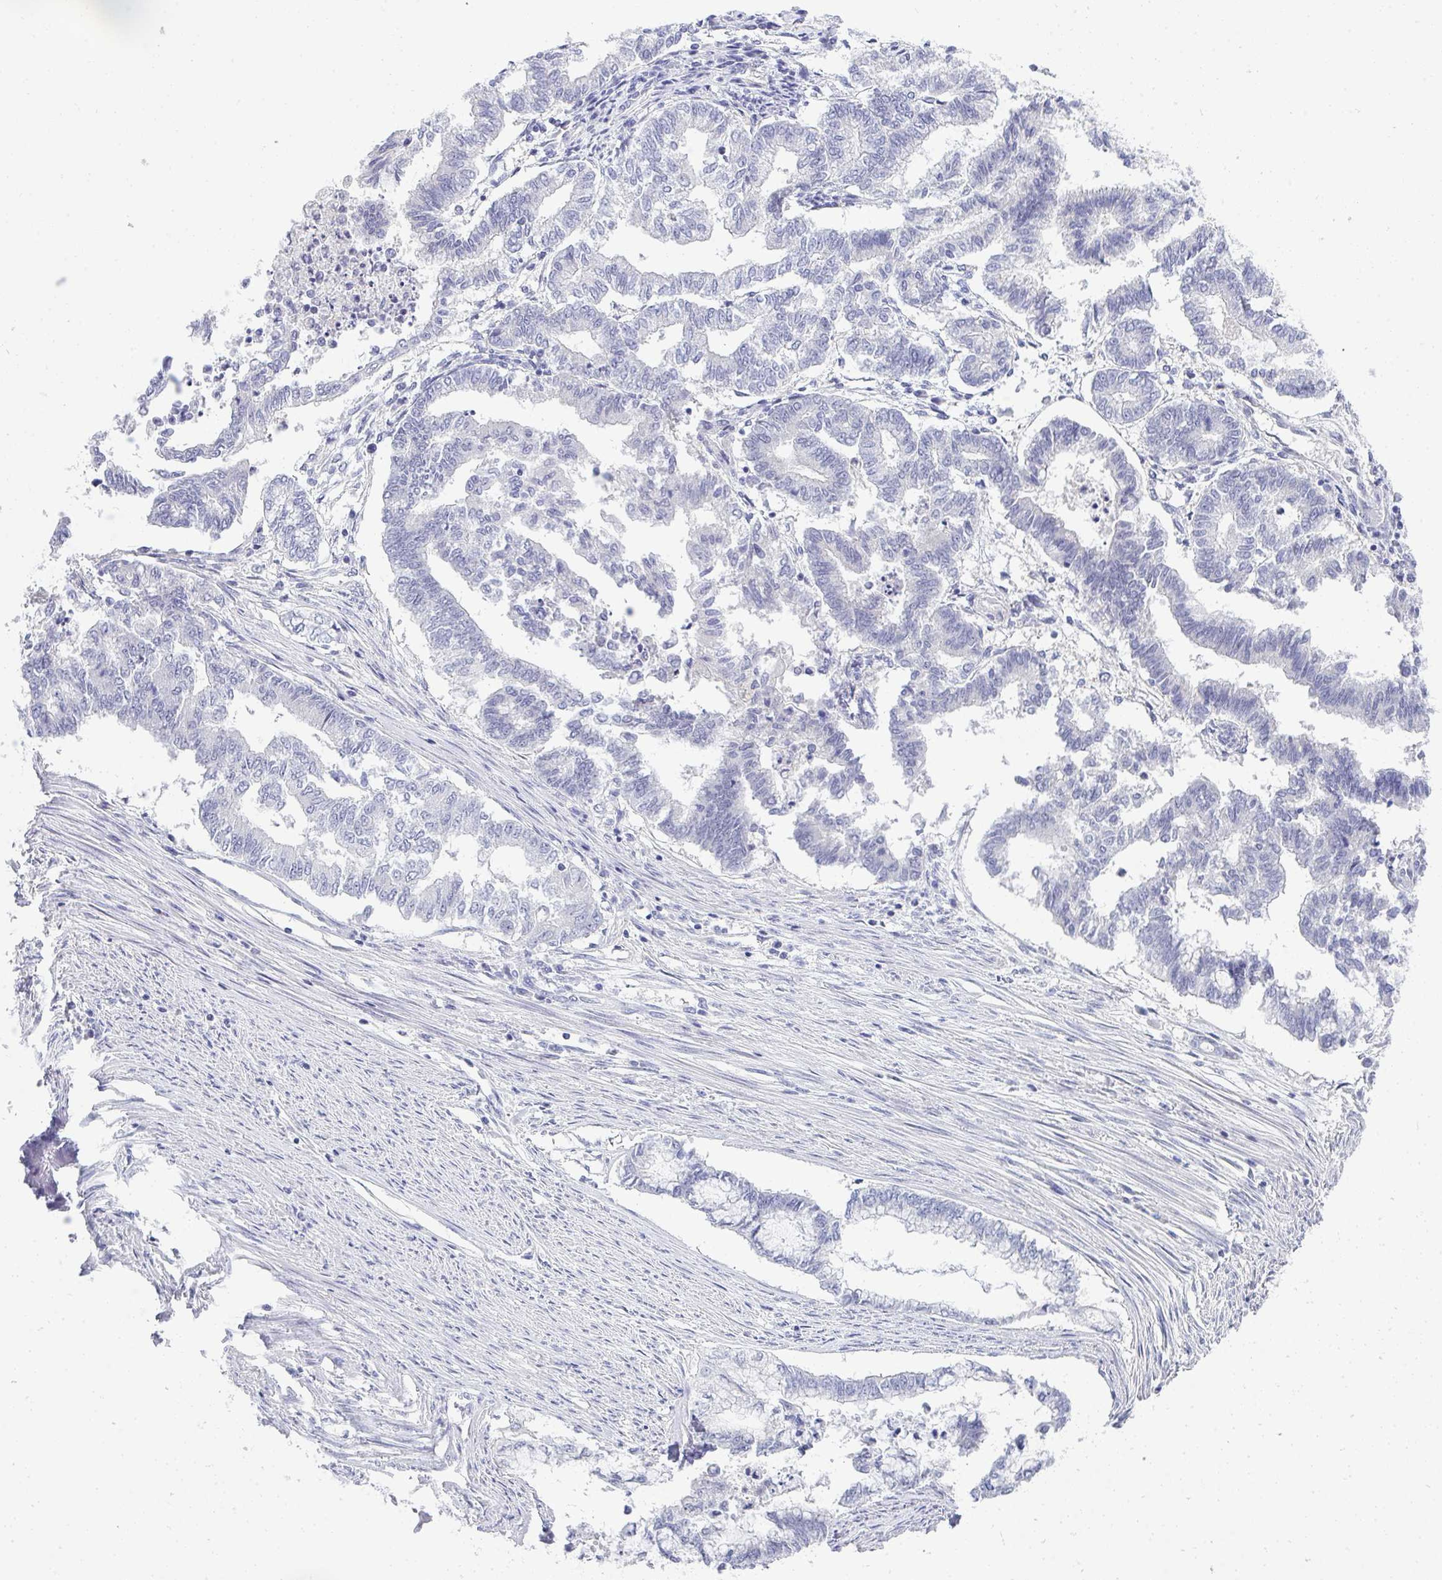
{"staining": {"intensity": "negative", "quantity": "none", "location": "none"}, "tissue": "endometrial cancer", "cell_type": "Tumor cells", "image_type": "cancer", "snomed": [{"axis": "morphology", "description": "Adenocarcinoma, NOS"}, {"axis": "topography", "description": "Endometrium"}], "caption": "This is a micrograph of immunohistochemistry (IHC) staining of endometrial cancer (adenocarcinoma), which shows no staining in tumor cells.", "gene": "TMEM82", "patient": {"sex": "female", "age": 79}}